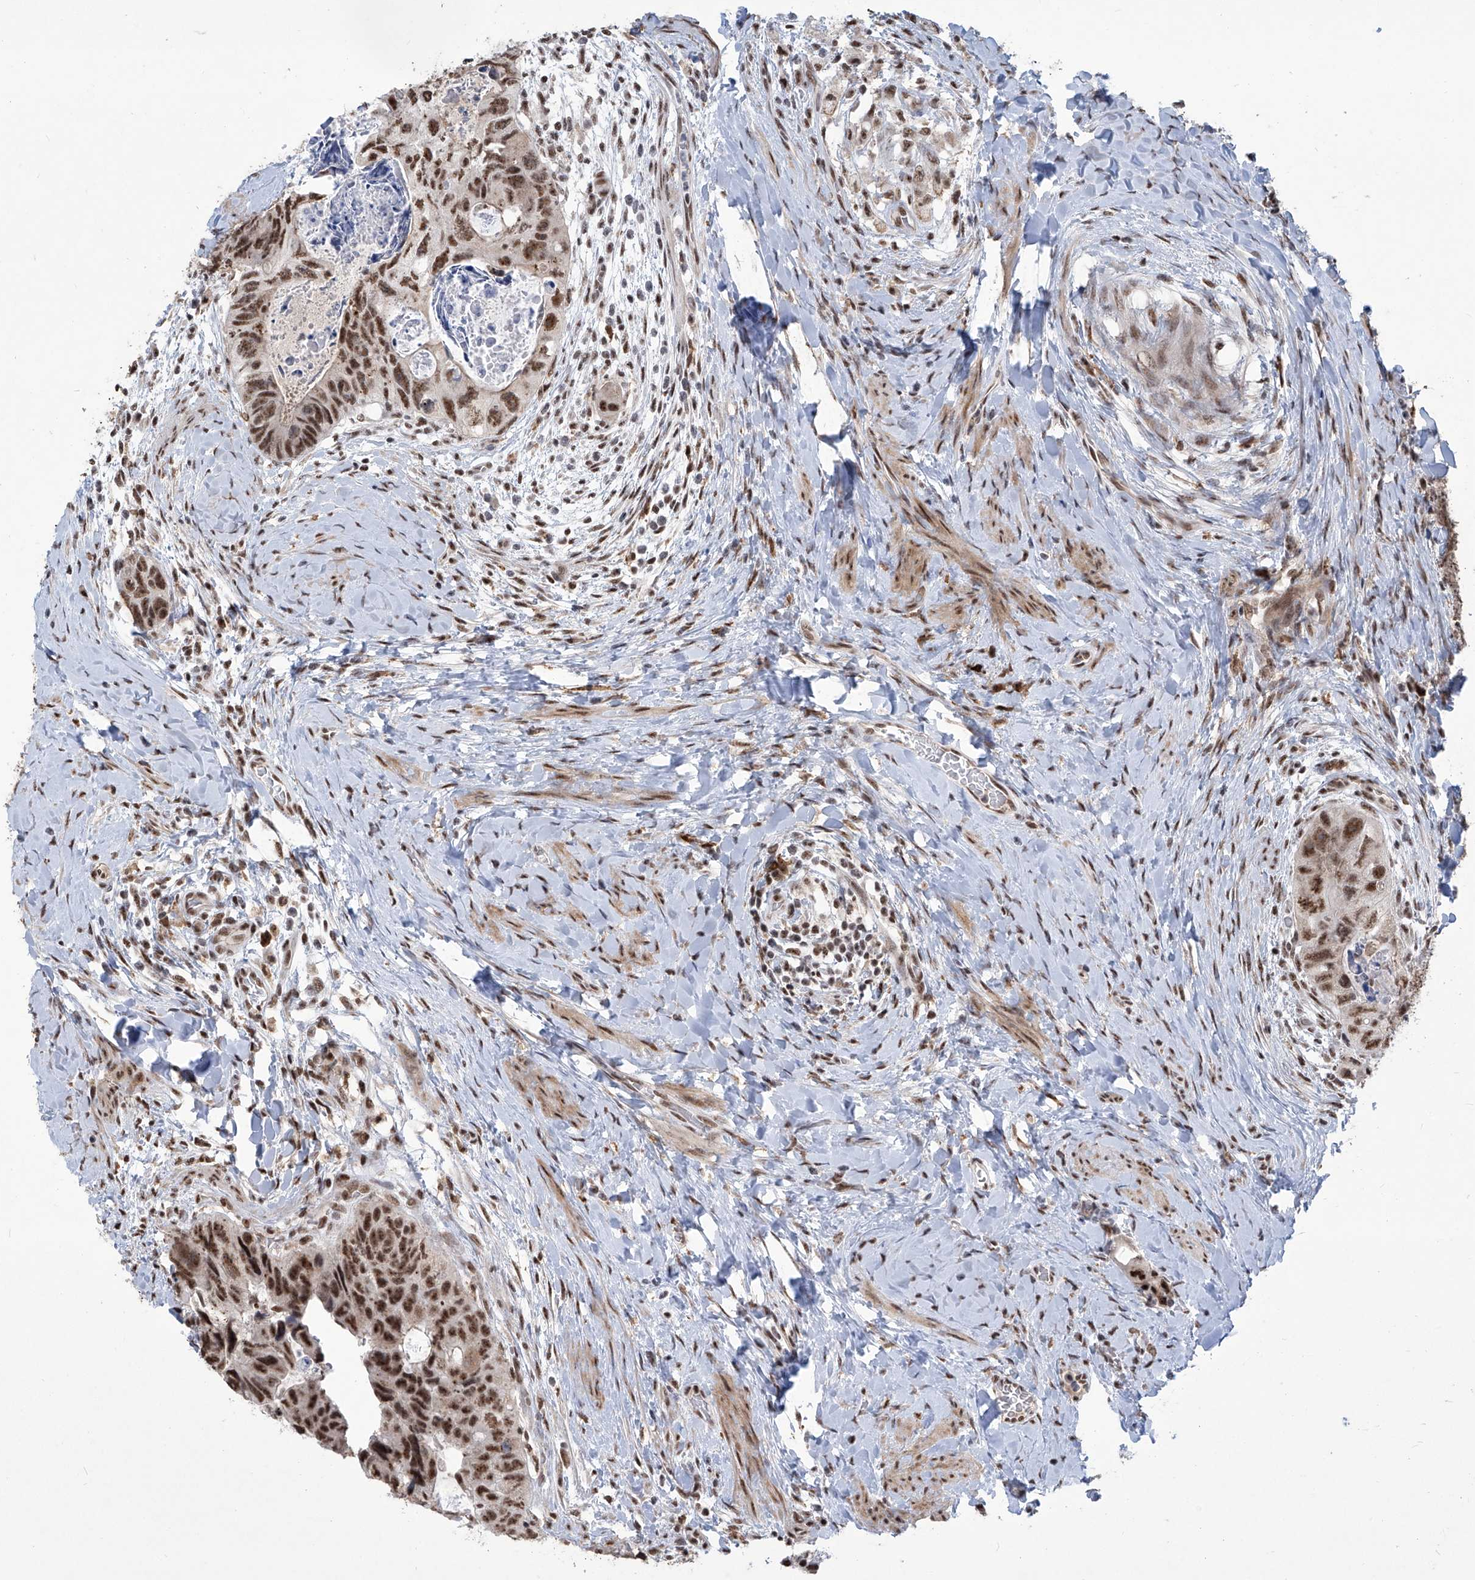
{"staining": {"intensity": "strong", "quantity": ">75%", "location": "nuclear"}, "tissue": "colorectal cancer", "cell_type": "Tumor cells", "image_type": "cancer", "snomed": [{"axis": "morphology", "description": "Adenocarcinoma, NOS"}, {"axis": "topography", "description": "Rectum"}], "caption": "High-power microscopy captured an IHC micrograph of adenocarcinoma (colorectal), revealing strong nuclear positivity in approximately >75% of tumor cells.", "gene": "FBXL4", "patient": {"sex": "male", "age": 59}}